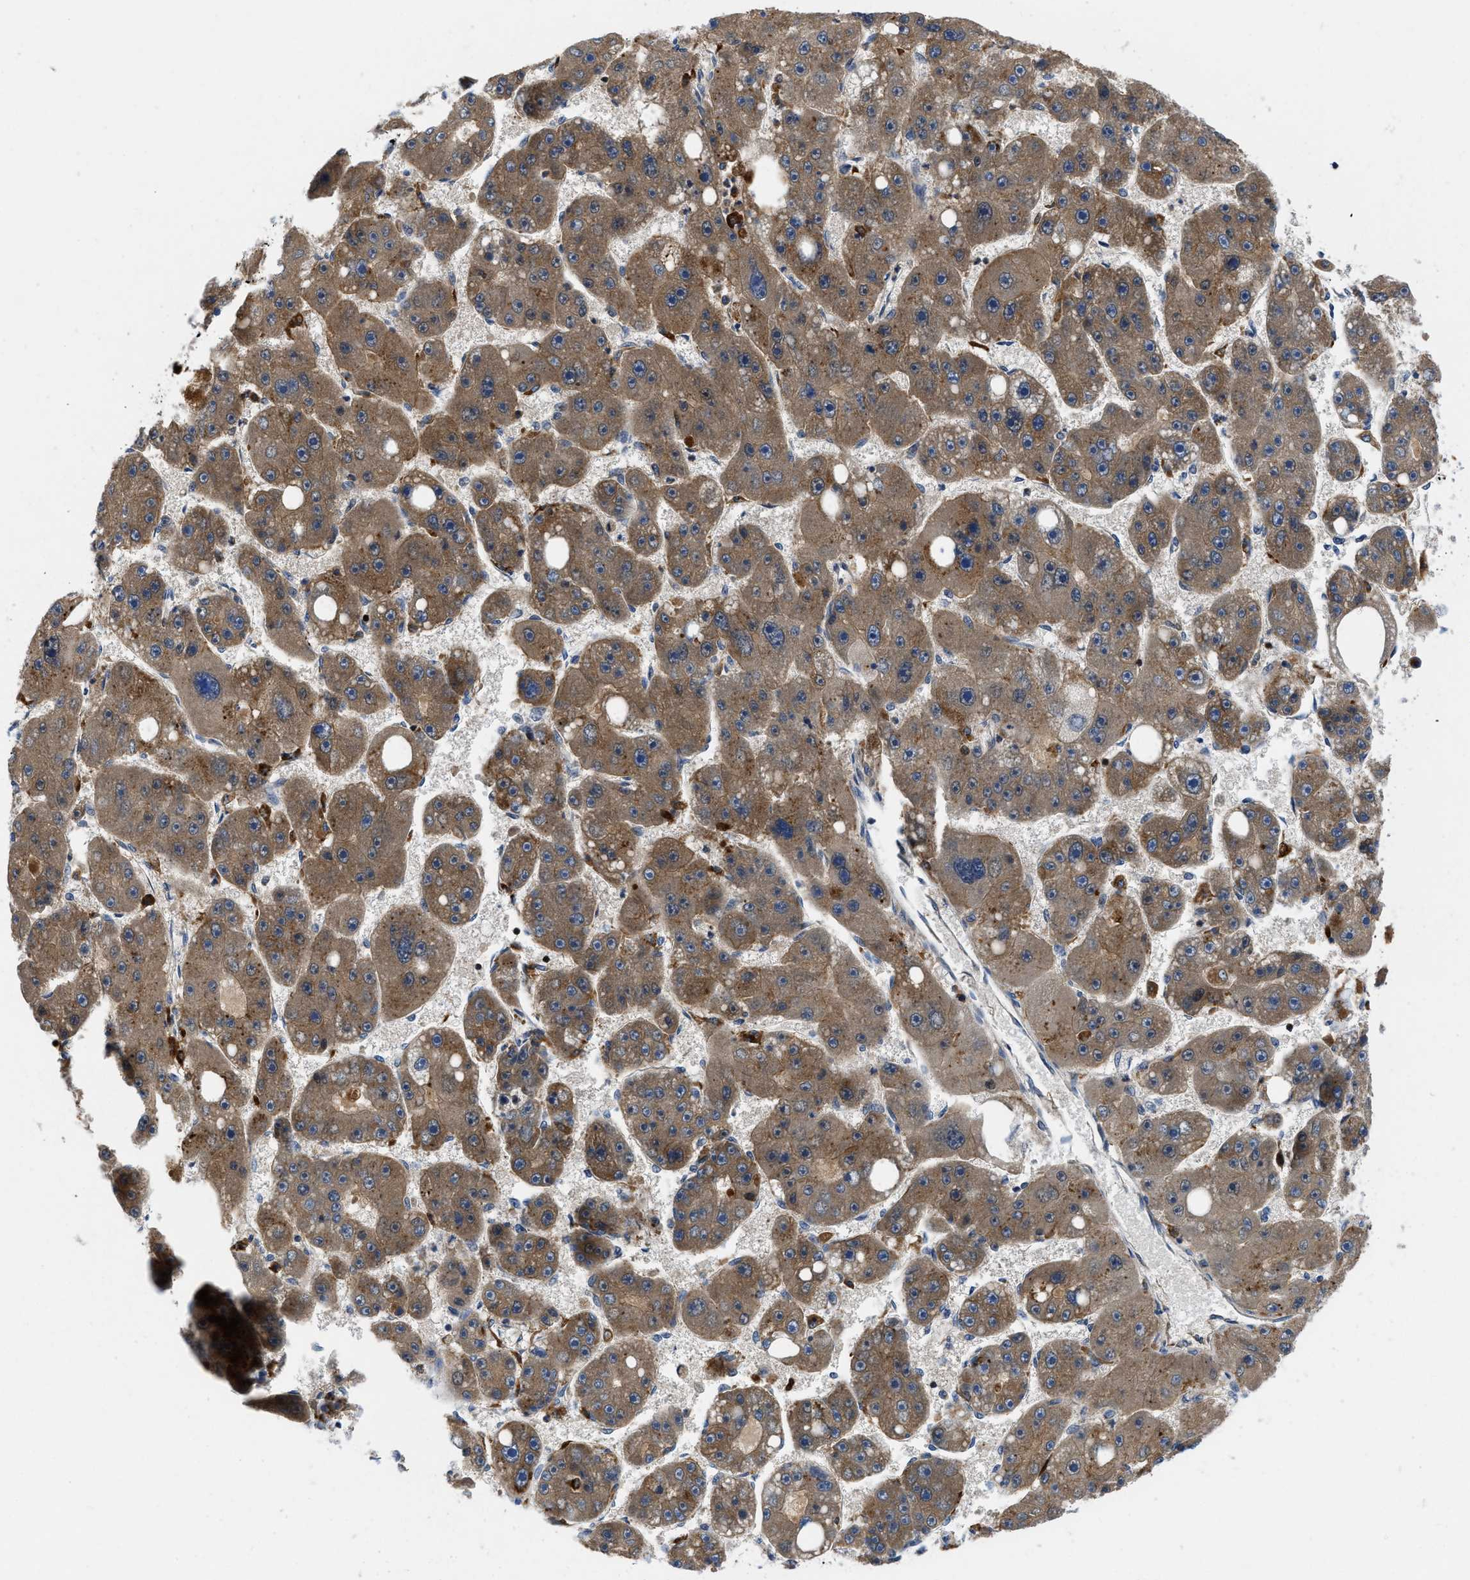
{"staining": {"intensity": "moderate", "quantity": ">75%", "location": "cytoplasmic/membranous"}, "tissue": "liver cancer", "cell_type": "Tumor cells", "image_type": "cancer", "snomed": [{"axis": "morphology", "description": "Carcinoma, Hepatocellular, NOS"}, {"axis": "topography", "description": "Liver"}], "caption": "Hepatocellular carcinoma (liver) was stained to show a protein in brown. There is medium levels of moderate cytoplasmic/membranous expression in approximately >75% of tumor cells.", "gene": "ENPP4", "patient": {"sex": "female", "age": 61}}